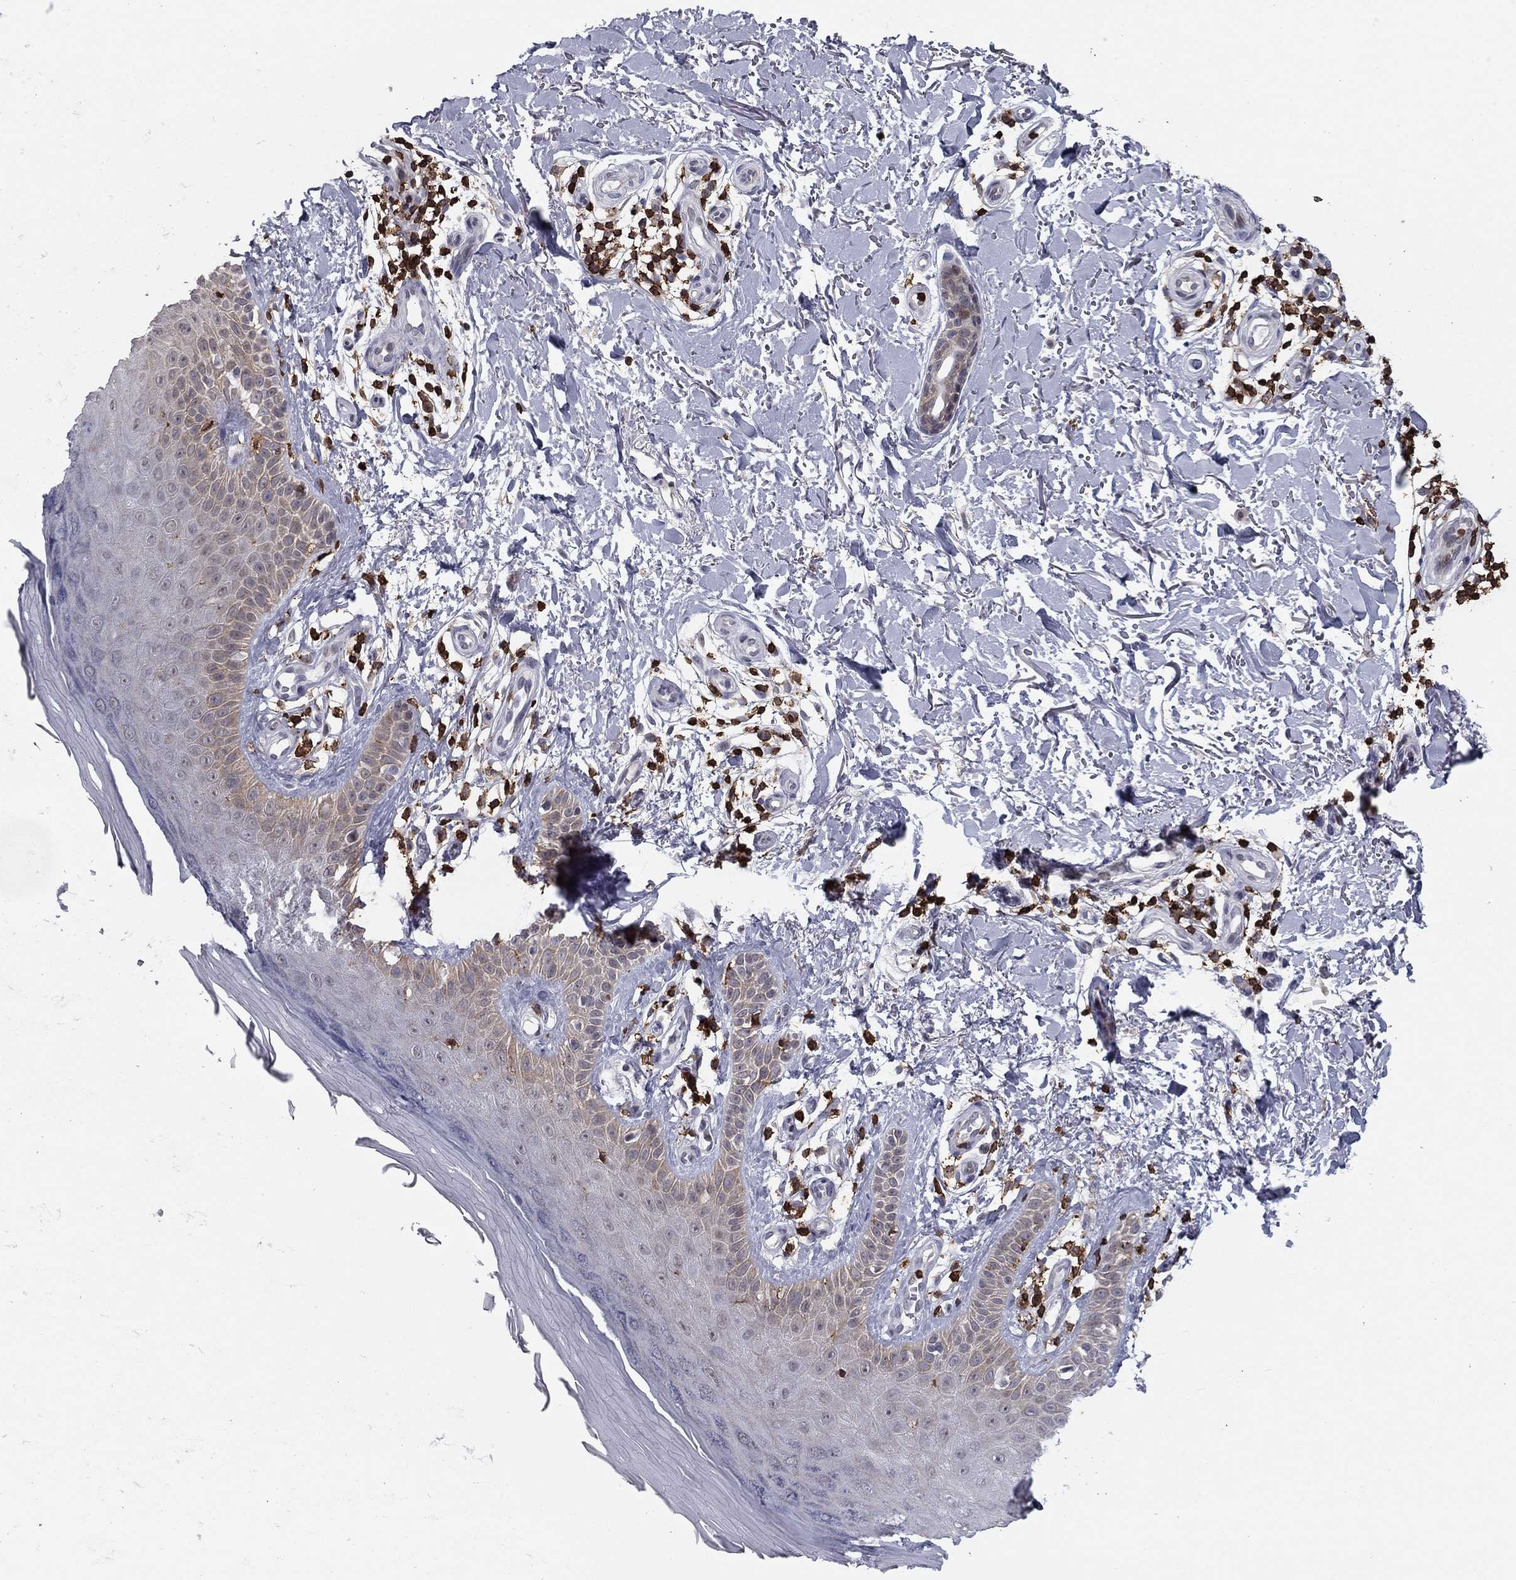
{"staining": {"intensity": "negative", "quantity": "none", "location": "none"}, "tissue": "skin", "cell_type": "Fibroblasts", "image_type": "normal", "snomed": [{"axis": "morphology", "description": "Normal tissue, NOS"}, {"axis": "morphology", "description": "Inflammation, NOS"}, {"axis": "morphology", "description": "Fibrosis, NOS"}, {"axis": "topography", "description": "Skin"}], "caption": "There is no significant staining in fibroblasts of skin. Nuclei are stained in blue.", "gene": "ARHGAP27", "patient": {"sex": "male", "age": 71}}